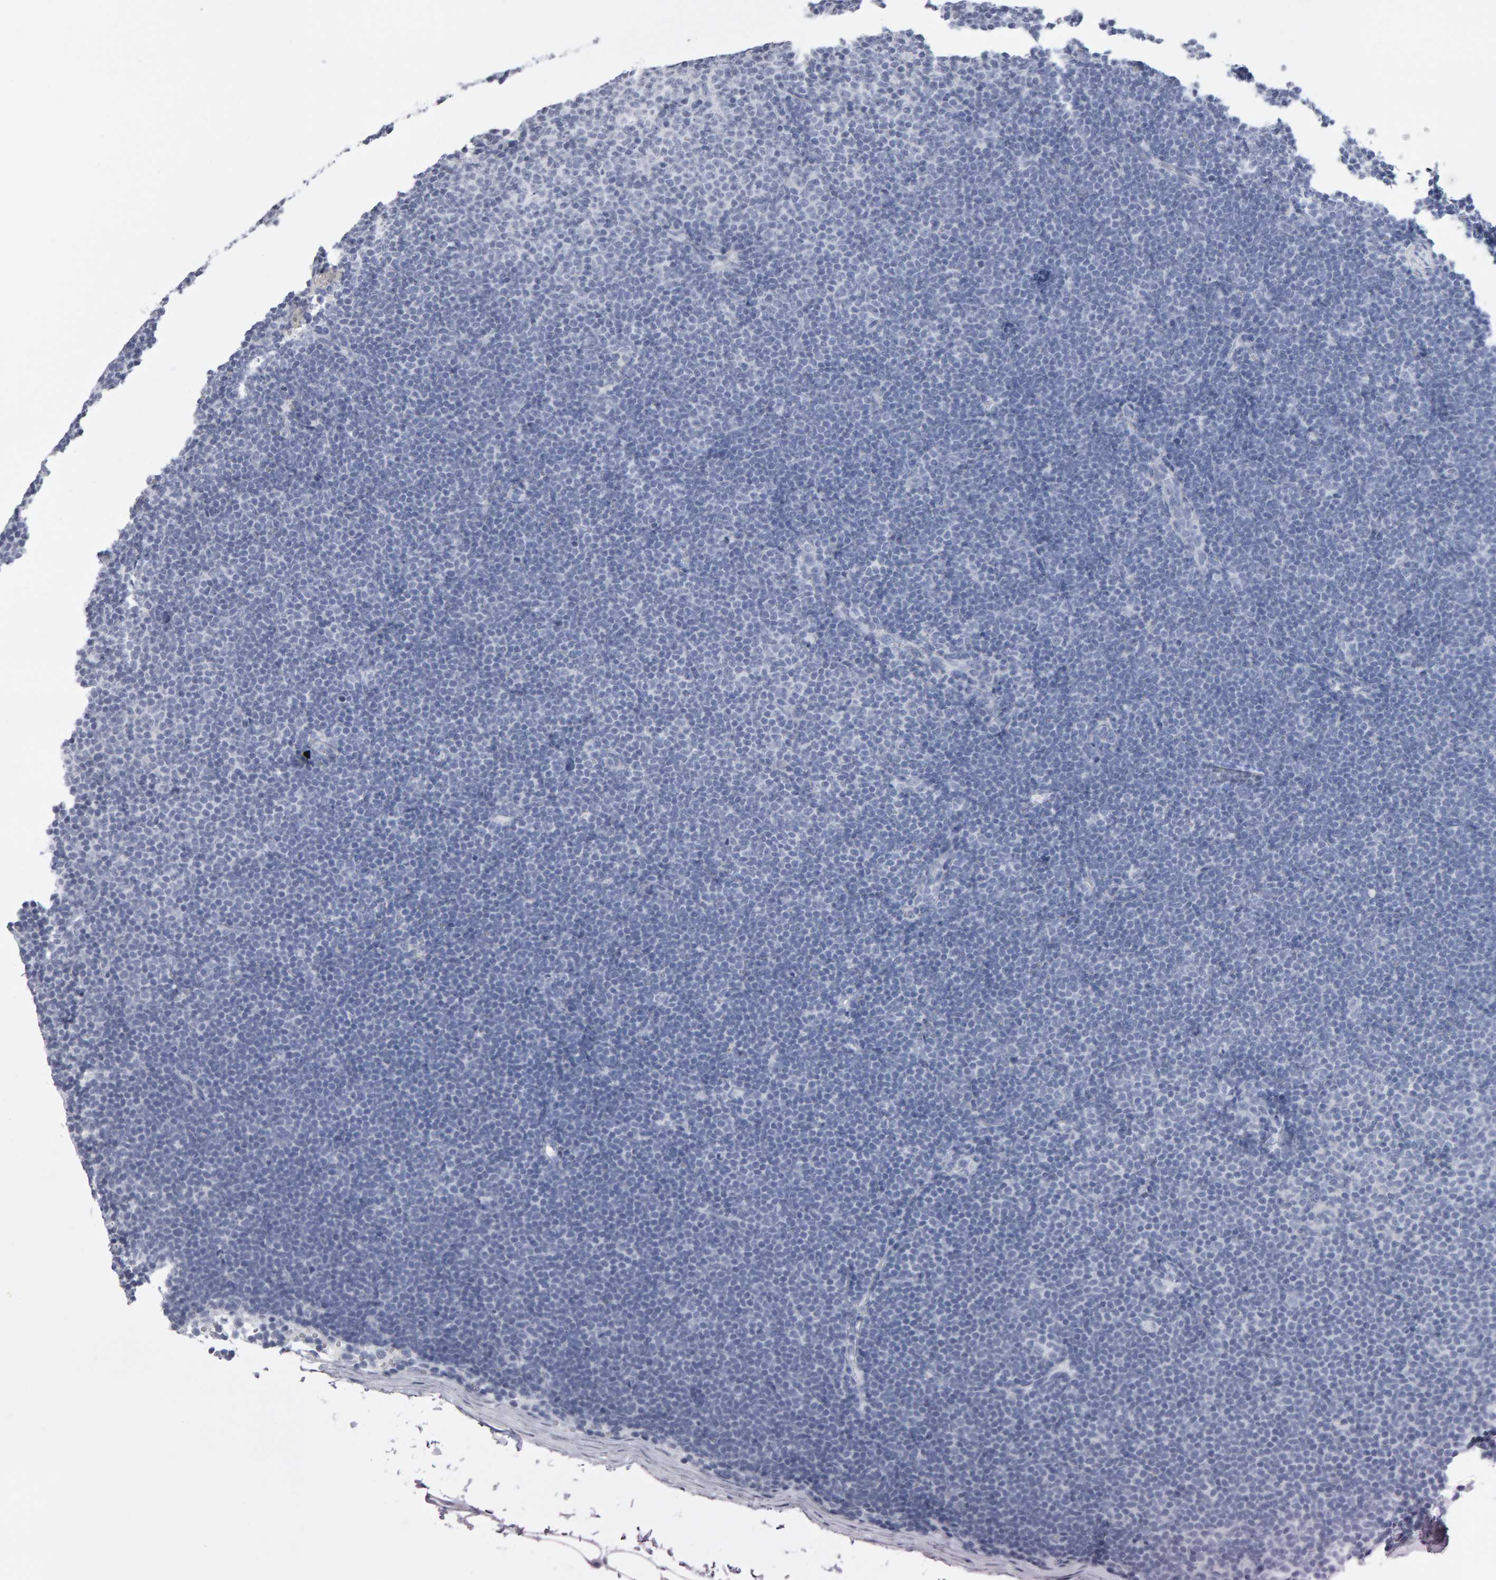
{"staining": {"intensity": "negative", "quantity": "none", "location": "none"}, "tissue": "lymphoma", "cell_type": "Tumor cells", "image_type": "cancer", "snomed": [{"axis": "morphology", "description": "Malignant lymphoma, non-Hodgkin's type, Low grade"}, {"axis": "topography", "description": "Lymph node"}], "caption": "IHC of human low-grade malignant lymphoma, non-Hodgkin's type displays no expression in tumor cells.", "gene": "NCDN", "patient": {"sex": "female", "age": 53}}